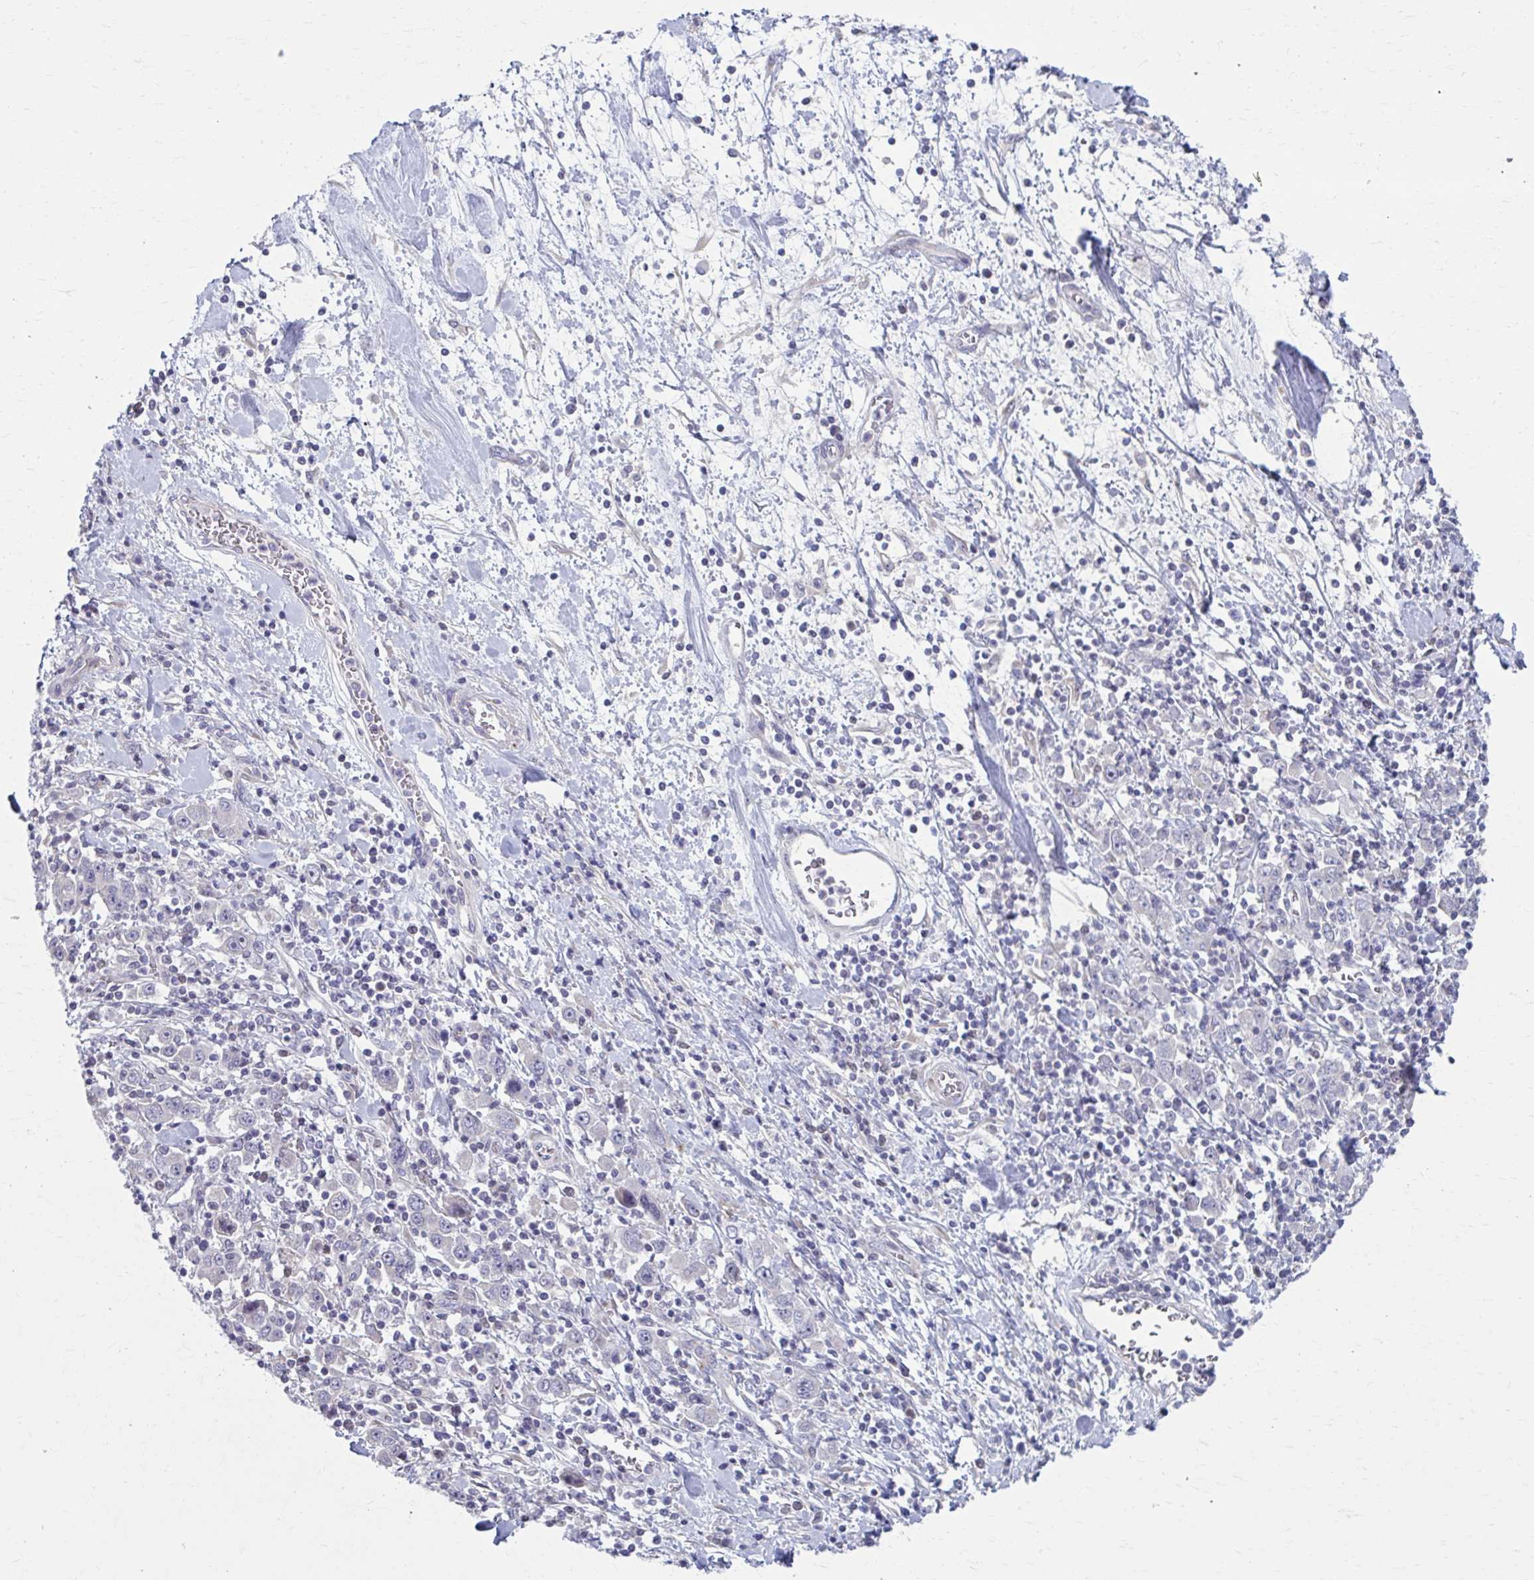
{"staining": {"intensity": "negative", "quantity": "none", "location": "none"}, "tissue": "stomach cancer", "cell_type": "Tumor cells", "image_type": "cancer", "snomed": [{"axis": "morphology", "description": "Normal tissue, NOS"}, {"axis": "morphology", "description": "Adenocarcinoma, NOS"}, {"axis": "topography", "description": "Stomach, upper"}, {"axis": "topography", "description": "Stomach"}], "caption": "IHC histopathology image of neoplastic tissue: stomach cancer (adenocarcinoma) stained with DAB demonstrates no significant protein expression in tumor cells.", "gene": "CHST3", "patient": {"sex": "male", "age": 59}}